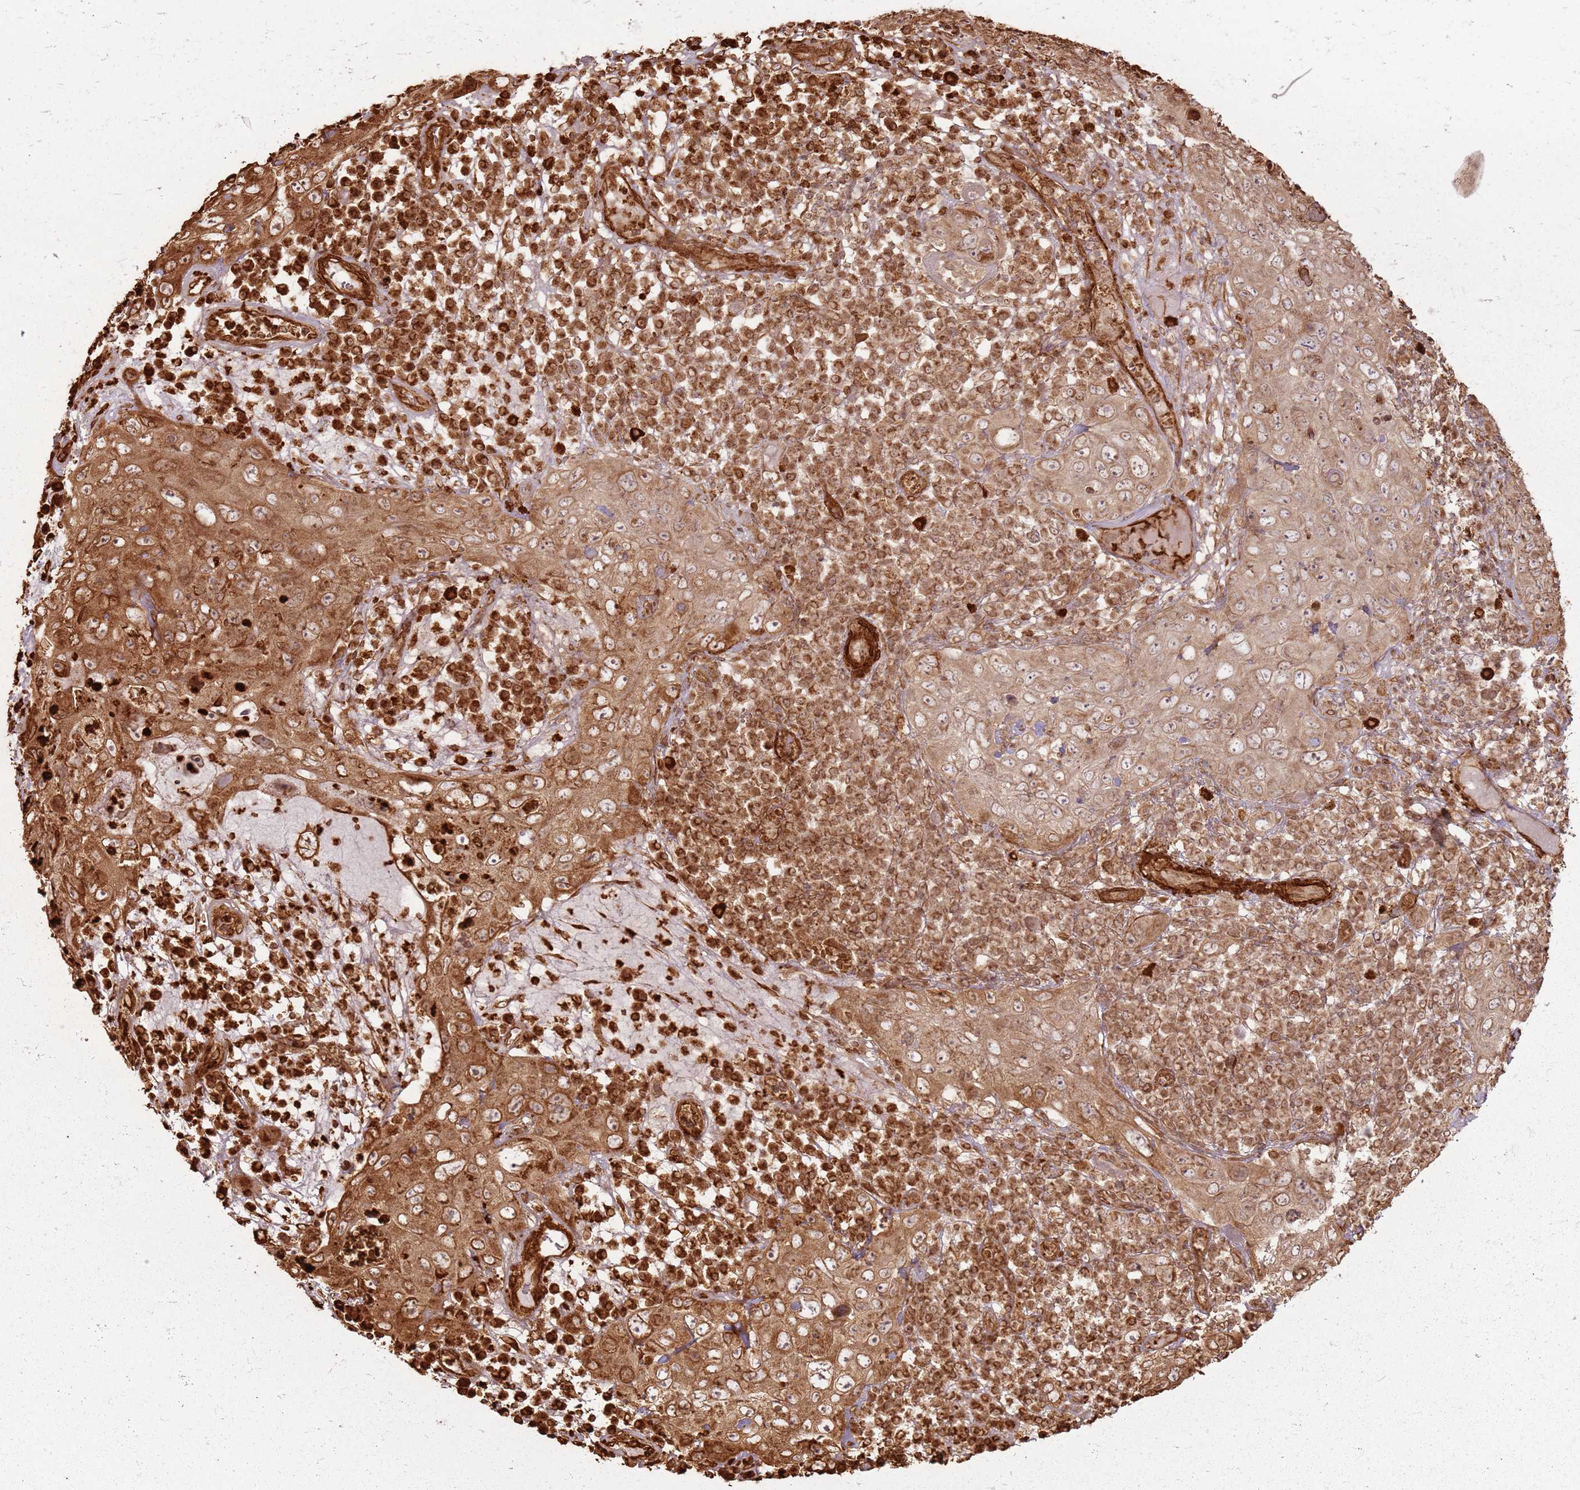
{"staining": {"intensity": "strong", "quantity": "<25%", "location": "cytoplasmic/membranous"}, "tissue": "skin cancer", "cell_type": "Tumor cells", "image_type": "cancer", "snomed": [{"axis": "morphology", "description": "Squamous cell carcinoma in situ, NOS"}, {"axis": "morphology", "description": "Squamous cell carcinoma, NOS"}, {"axis": "topography", "description": "Skin"}], "caption": "A brown stain shows strong cytoplasmic/membranous staining of a protein in skin squamous cell carcinoma tumor cells.", "gene": "DDX59", "patient": {"sex": "male", "age": 93}}